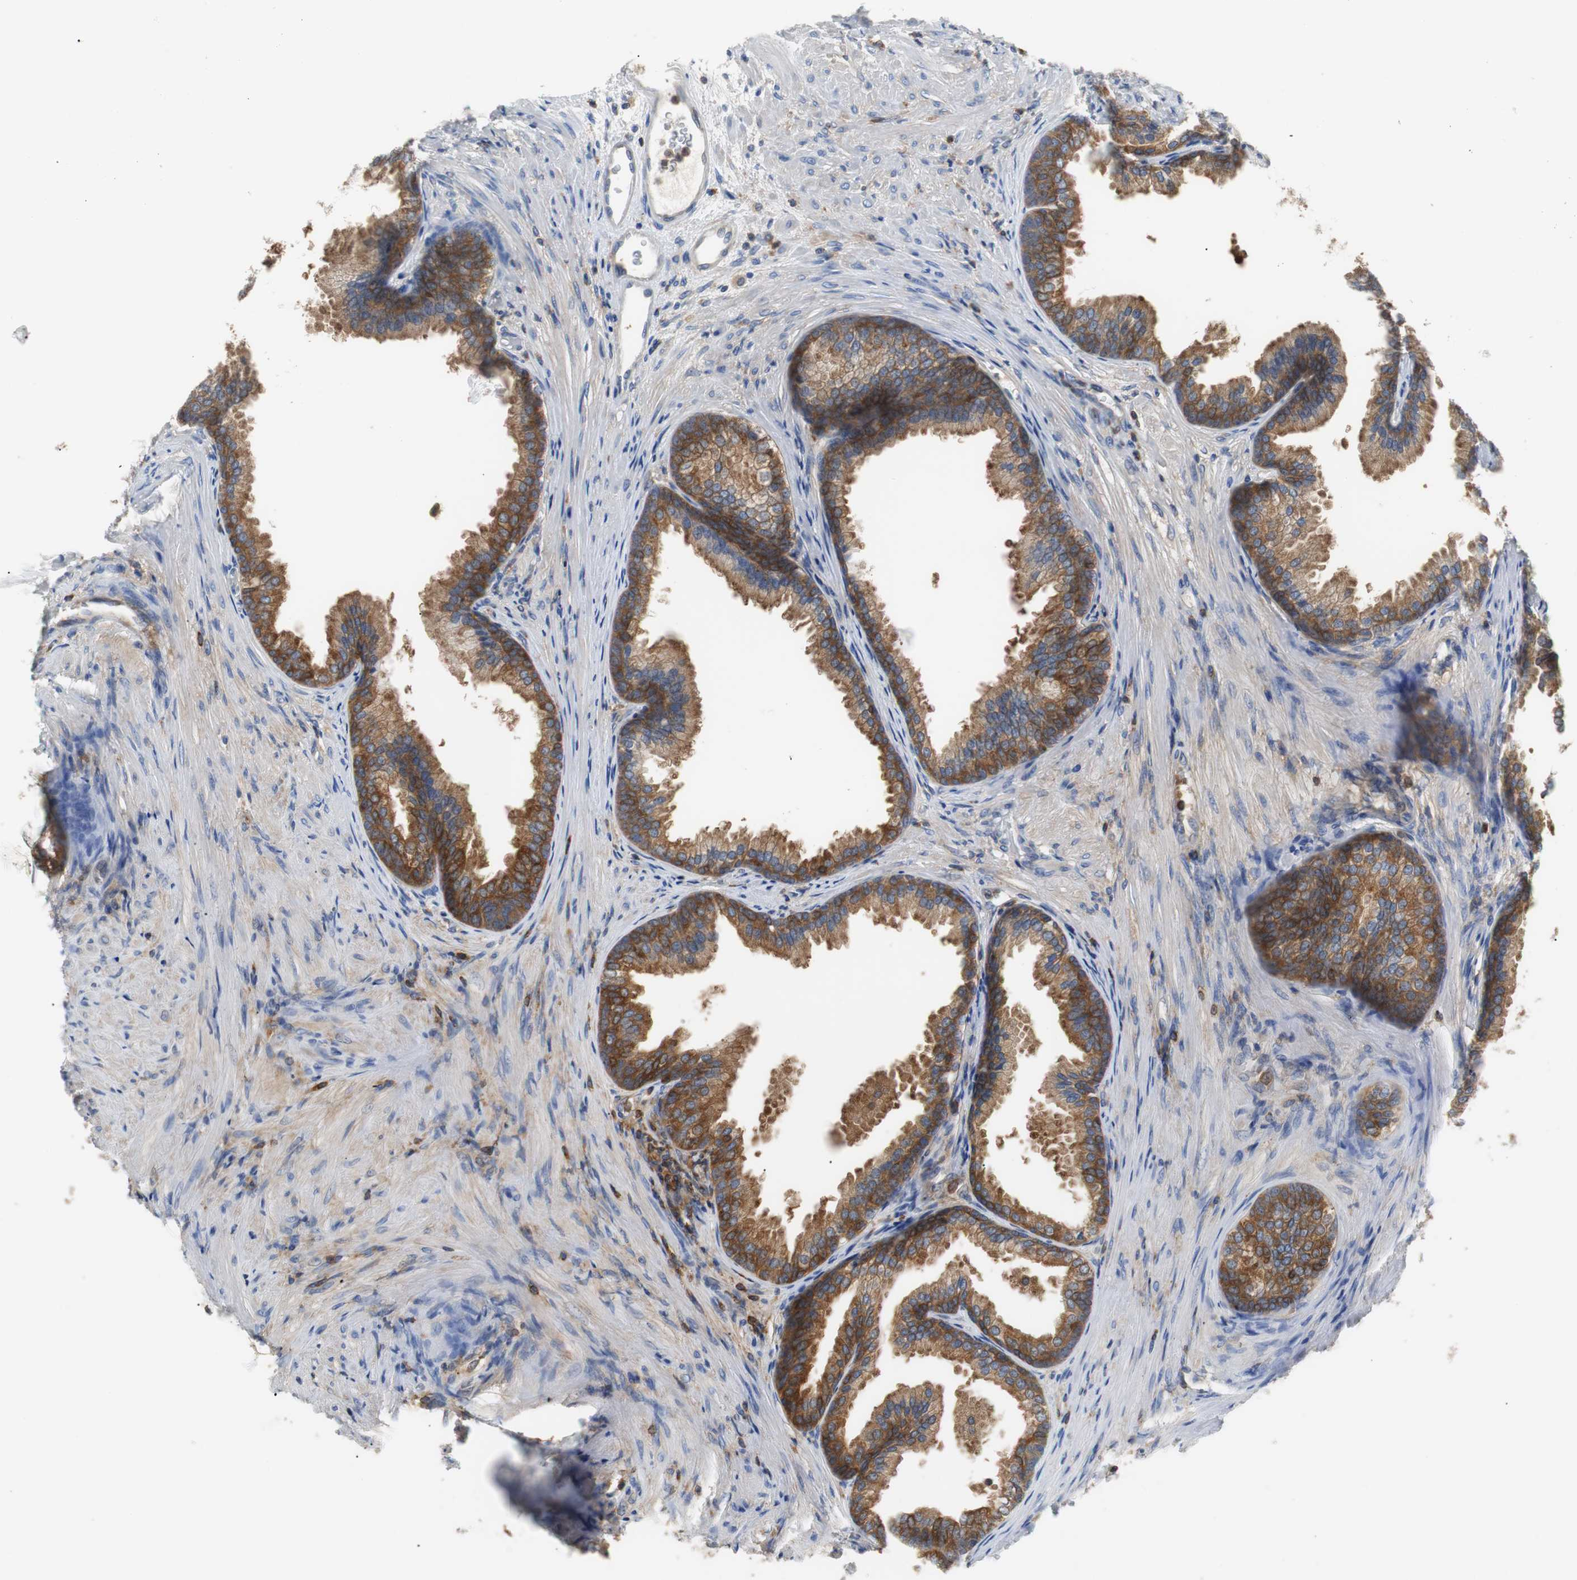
{"staining": {"intensity": "strong", "quantity": ">75%", "location": "cytoplasmic/membranous"}, "tissue": "prostate", "cell_type": "Glandular cells", "image_type": "normal", "snomed": [{"axis": "morphology", "description": "Normal tissue, NOS"}, {"axis": "topography", "description": "Prostate"}], "caption": "DAB (3,3'-diaminobenzidine) immunohistochemical staining of benign human prostate demonstrates strong cytoplasmic/membranous protein staining in approximately >75% of glandular cells. (DAB IHC with brightfield microscopy, high magnification).", "gene": "TSC22D4", "patient": {"sex": "male", "age": 76}}